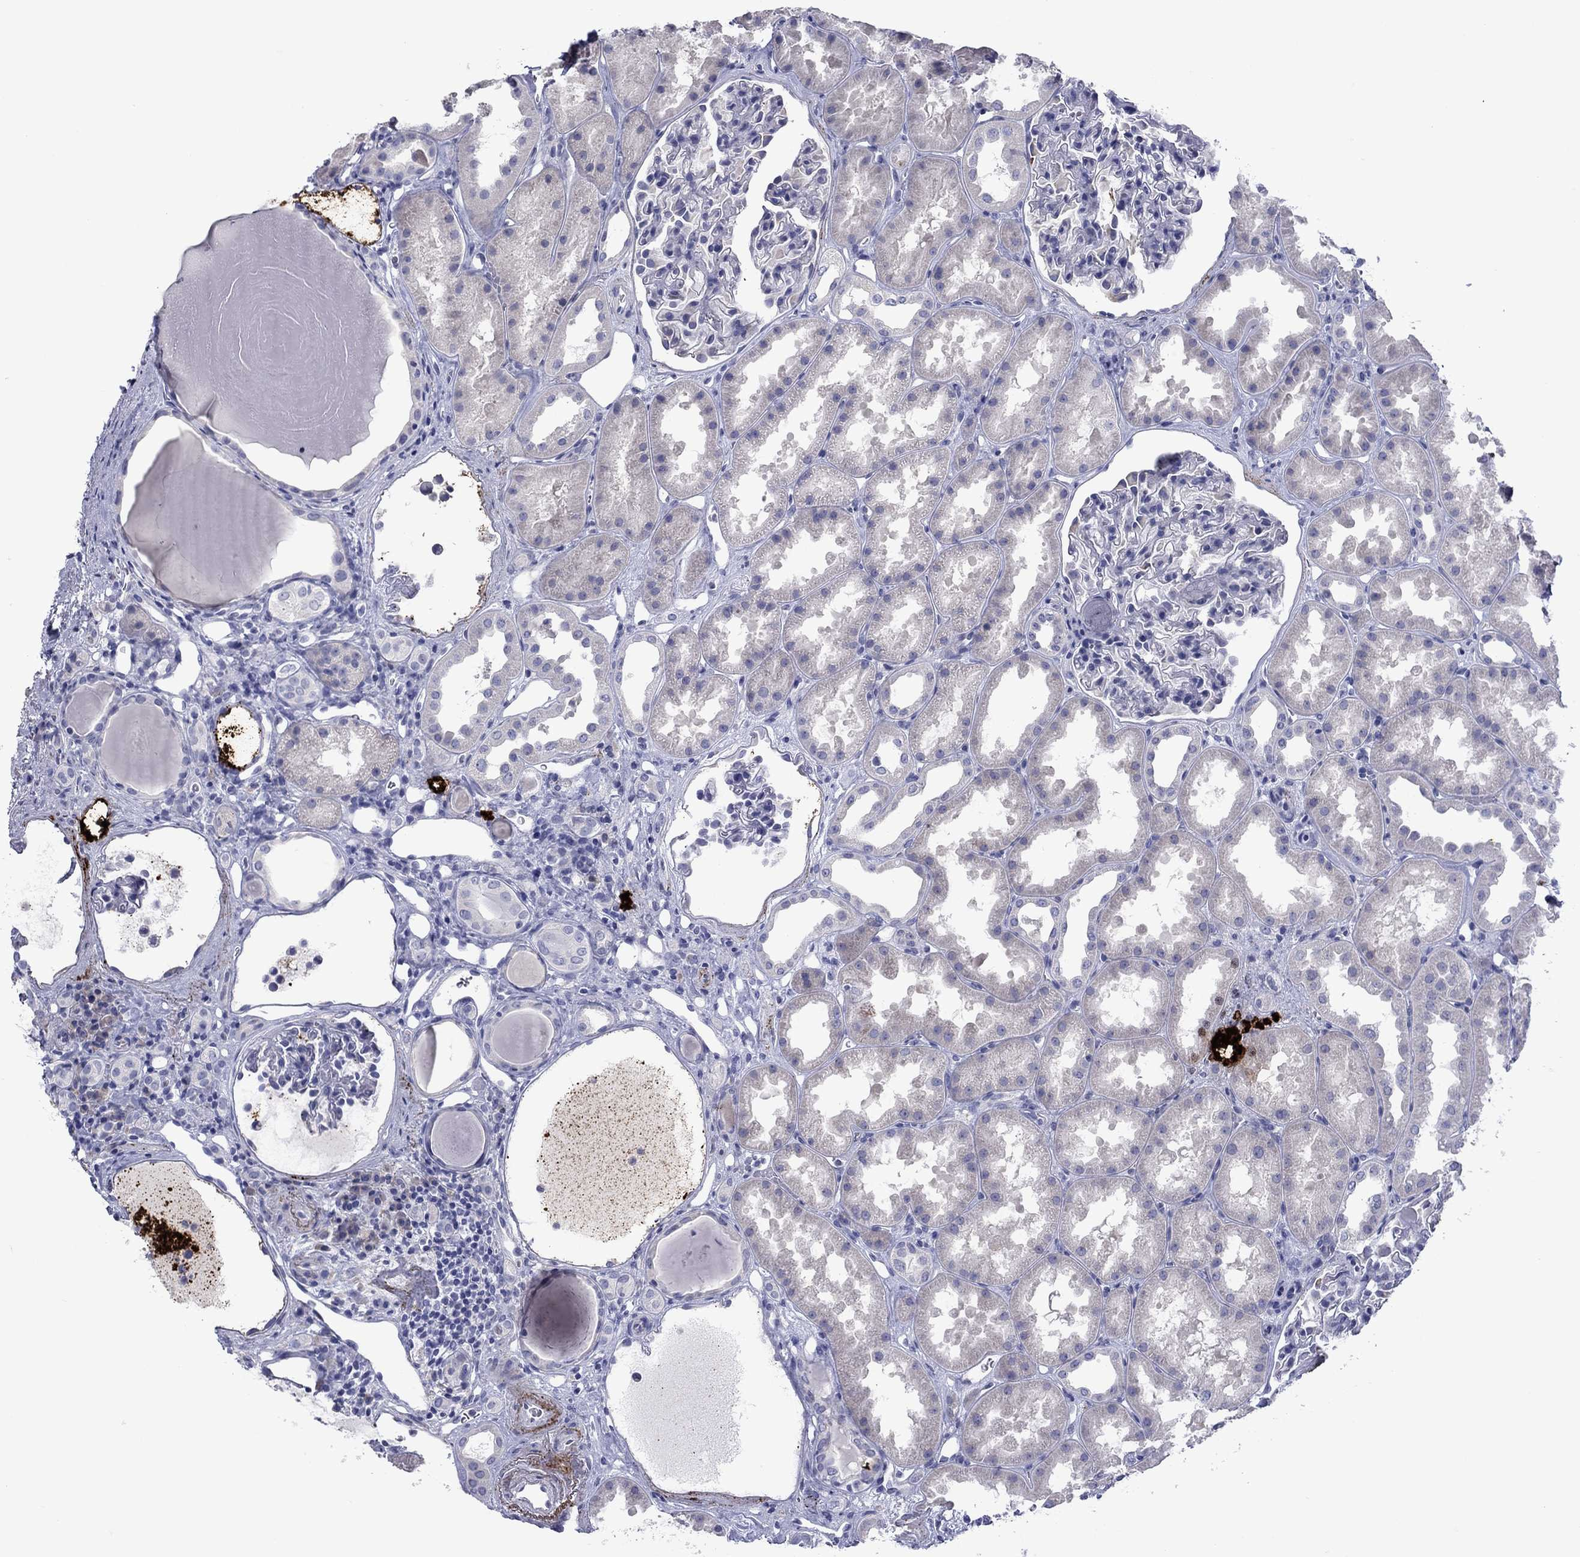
{"staining": {"intensity": "negative", "quantity": "none", "location": "none"}, "tissue": "kidney", "cell_type": "Cells in glomeruli", "image_type": "normal", "snomed": [{"axis": "morphology", "description": "Normal tissue, NOS"}, {"axis": "topography", "description": "Kidney"}], "caption": "This is an immunohistochemistry image of unremarkable human kidney. There is no expression in cells in glomeruli.", "gene": "TMPRSS11A", "patient": {"sex": "male", "age": 61}}